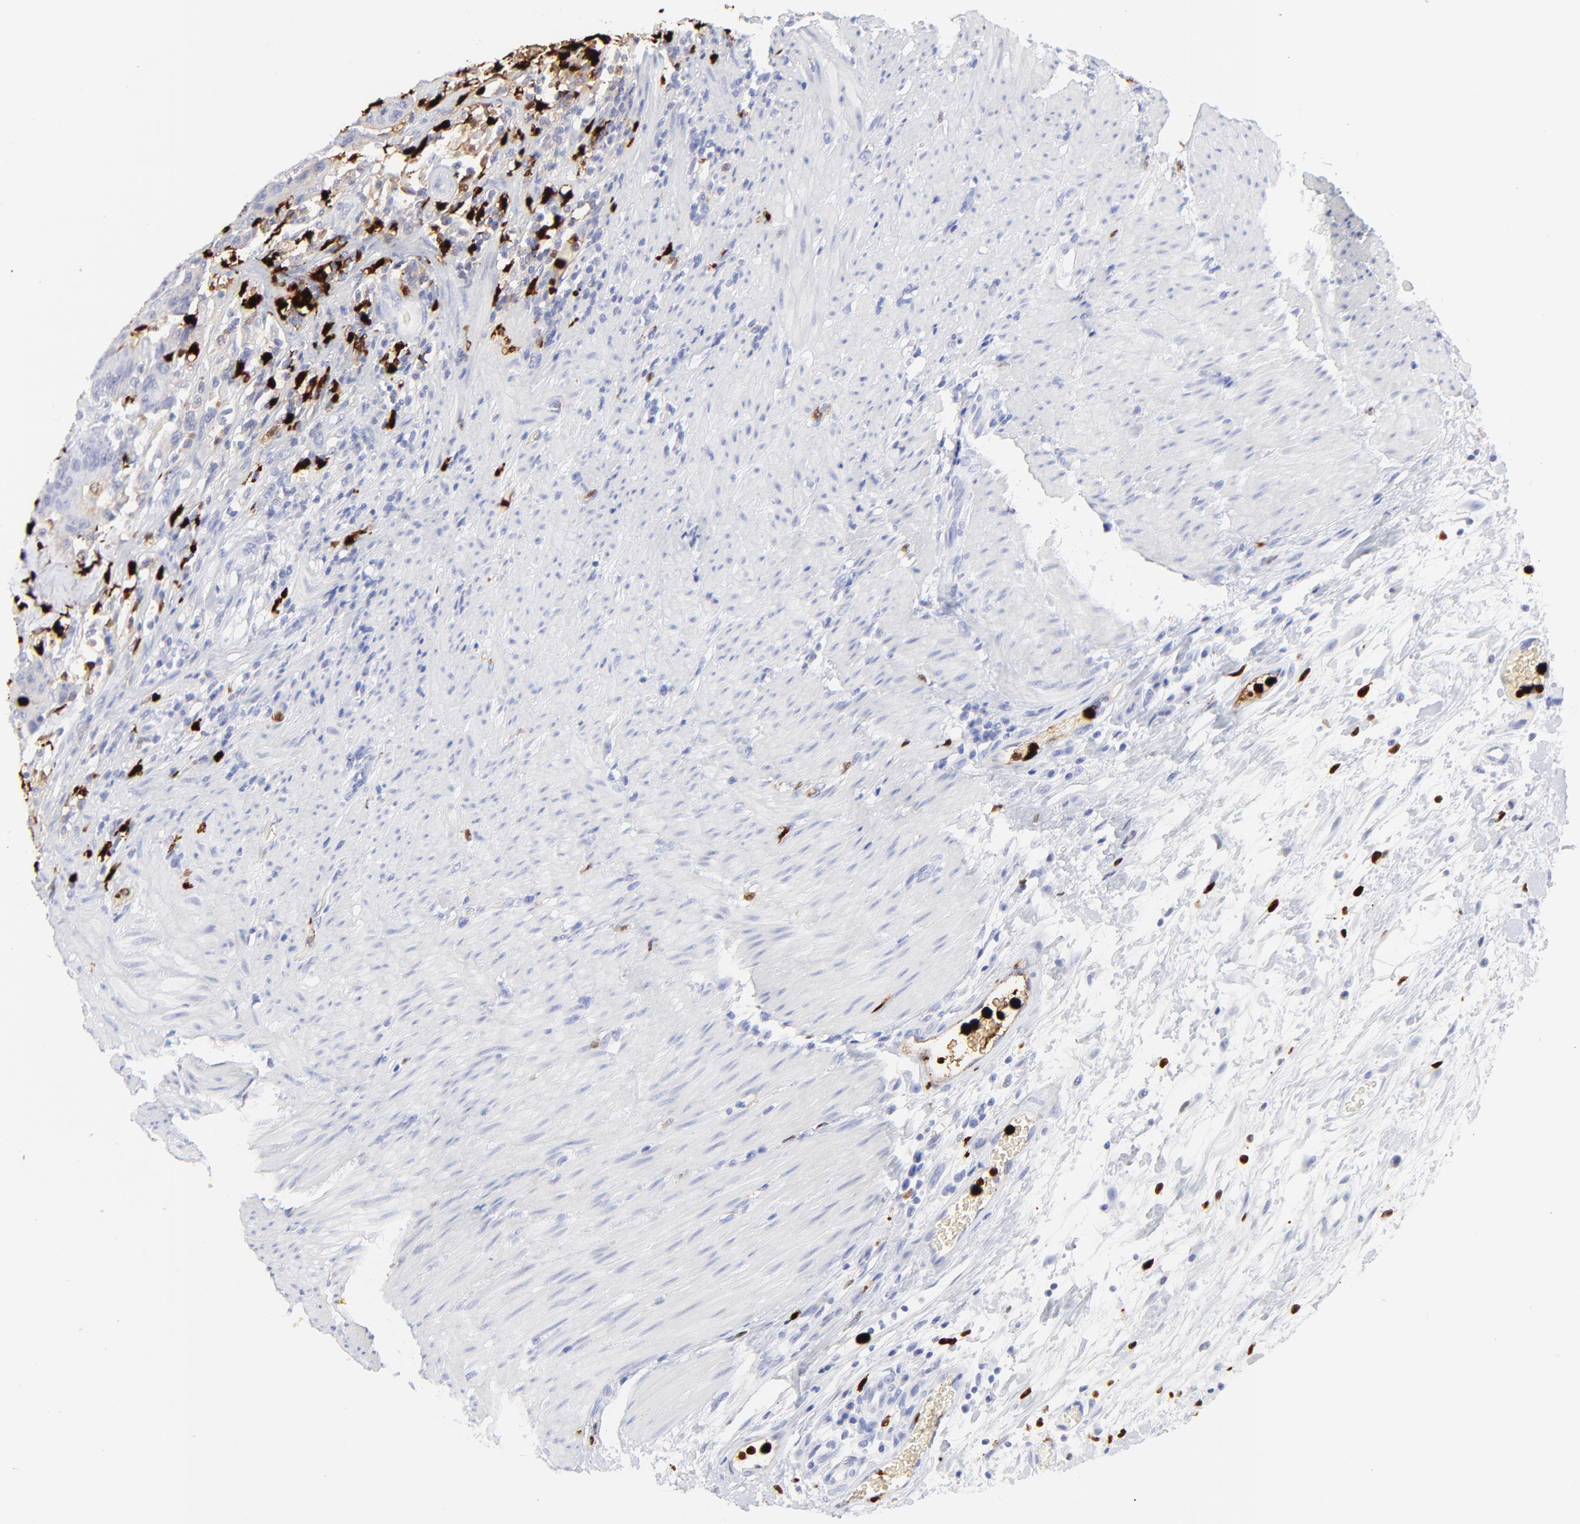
{"staining": {"intensity": "negative", "quantity": "none", "location": "none"}, "tissue": "colorectal cancer", "cell_type": "Tumor cells", "image_type": "cancer", "snomed": [{"axis": "morphology", "description": "Adenocarcinoma, NOS"}, {"axis": "topography", "description": "Colon"}], "caption": "Immunohistochemical staining of human colorectal adenocarcinoma shows no significant expression in tumor cells.", "gene": "S100A12", "patient": {"sex": "male", "age": 54}}